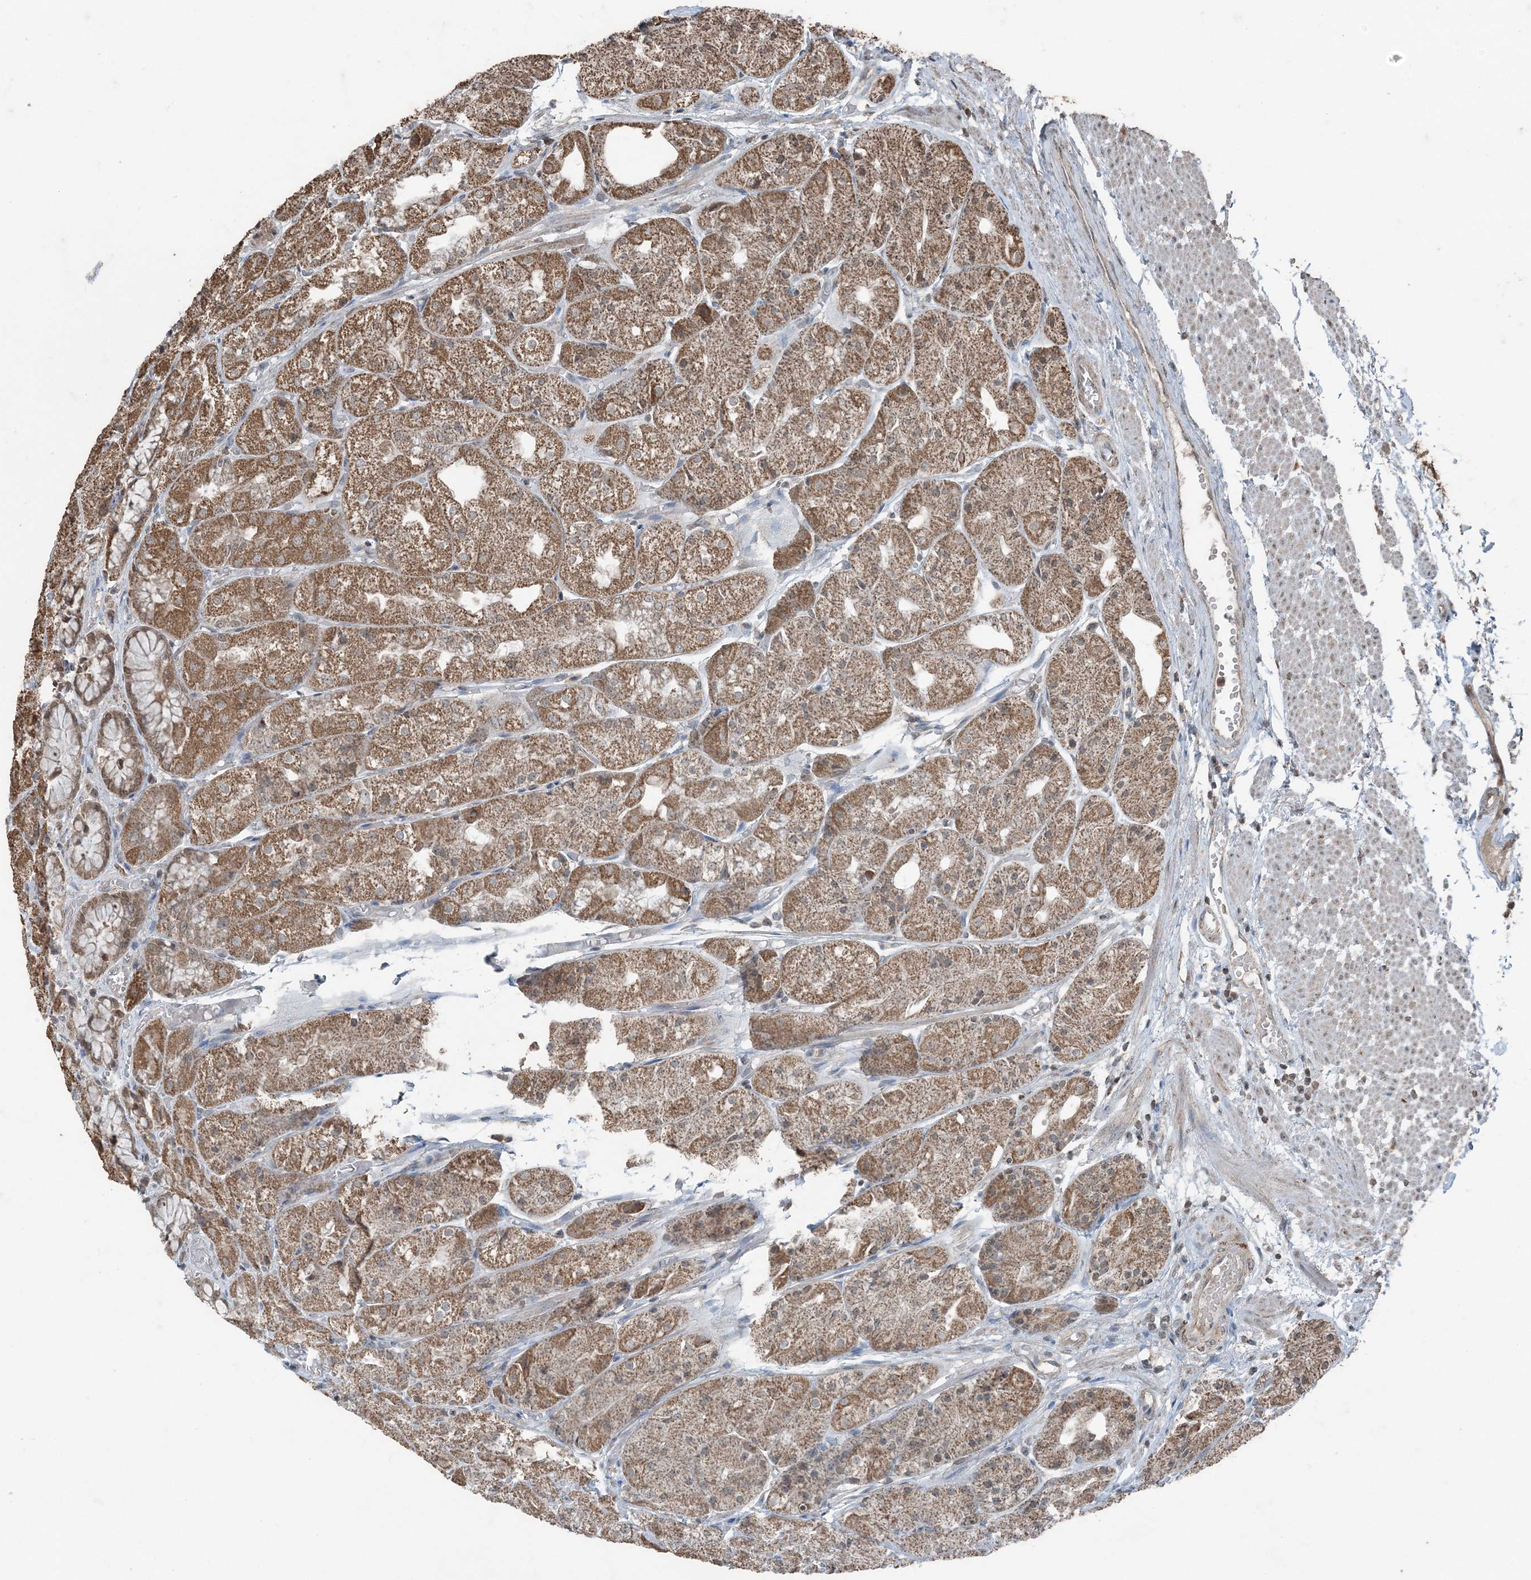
{"staining": {"intensity": "moderate", "quantity": ">75%", "location": "cytoplasmic/membranous"}, "tissue": "stomach", "cell_type": "Glandular cells", "image_type": "normal", "snomed": [{"axis": "morphology", "description": "Normal tissue, NOS"}, {"axis": "topography", "description": "Stomach, upper"}], "caption": "DAB (3,3'-diaminobenzidine) immunohistochemical staining of unremarkable stomach reveals moderate cytoplasmic/membranous protein staining in approximately >75% of glandular cells. (DAB (3,3'-diaminobenzidine) IHC, brown staining for protein, blue staining for nuclei).", "gene": "GNL1", "patient": {"sex": "male", "age": 72}}